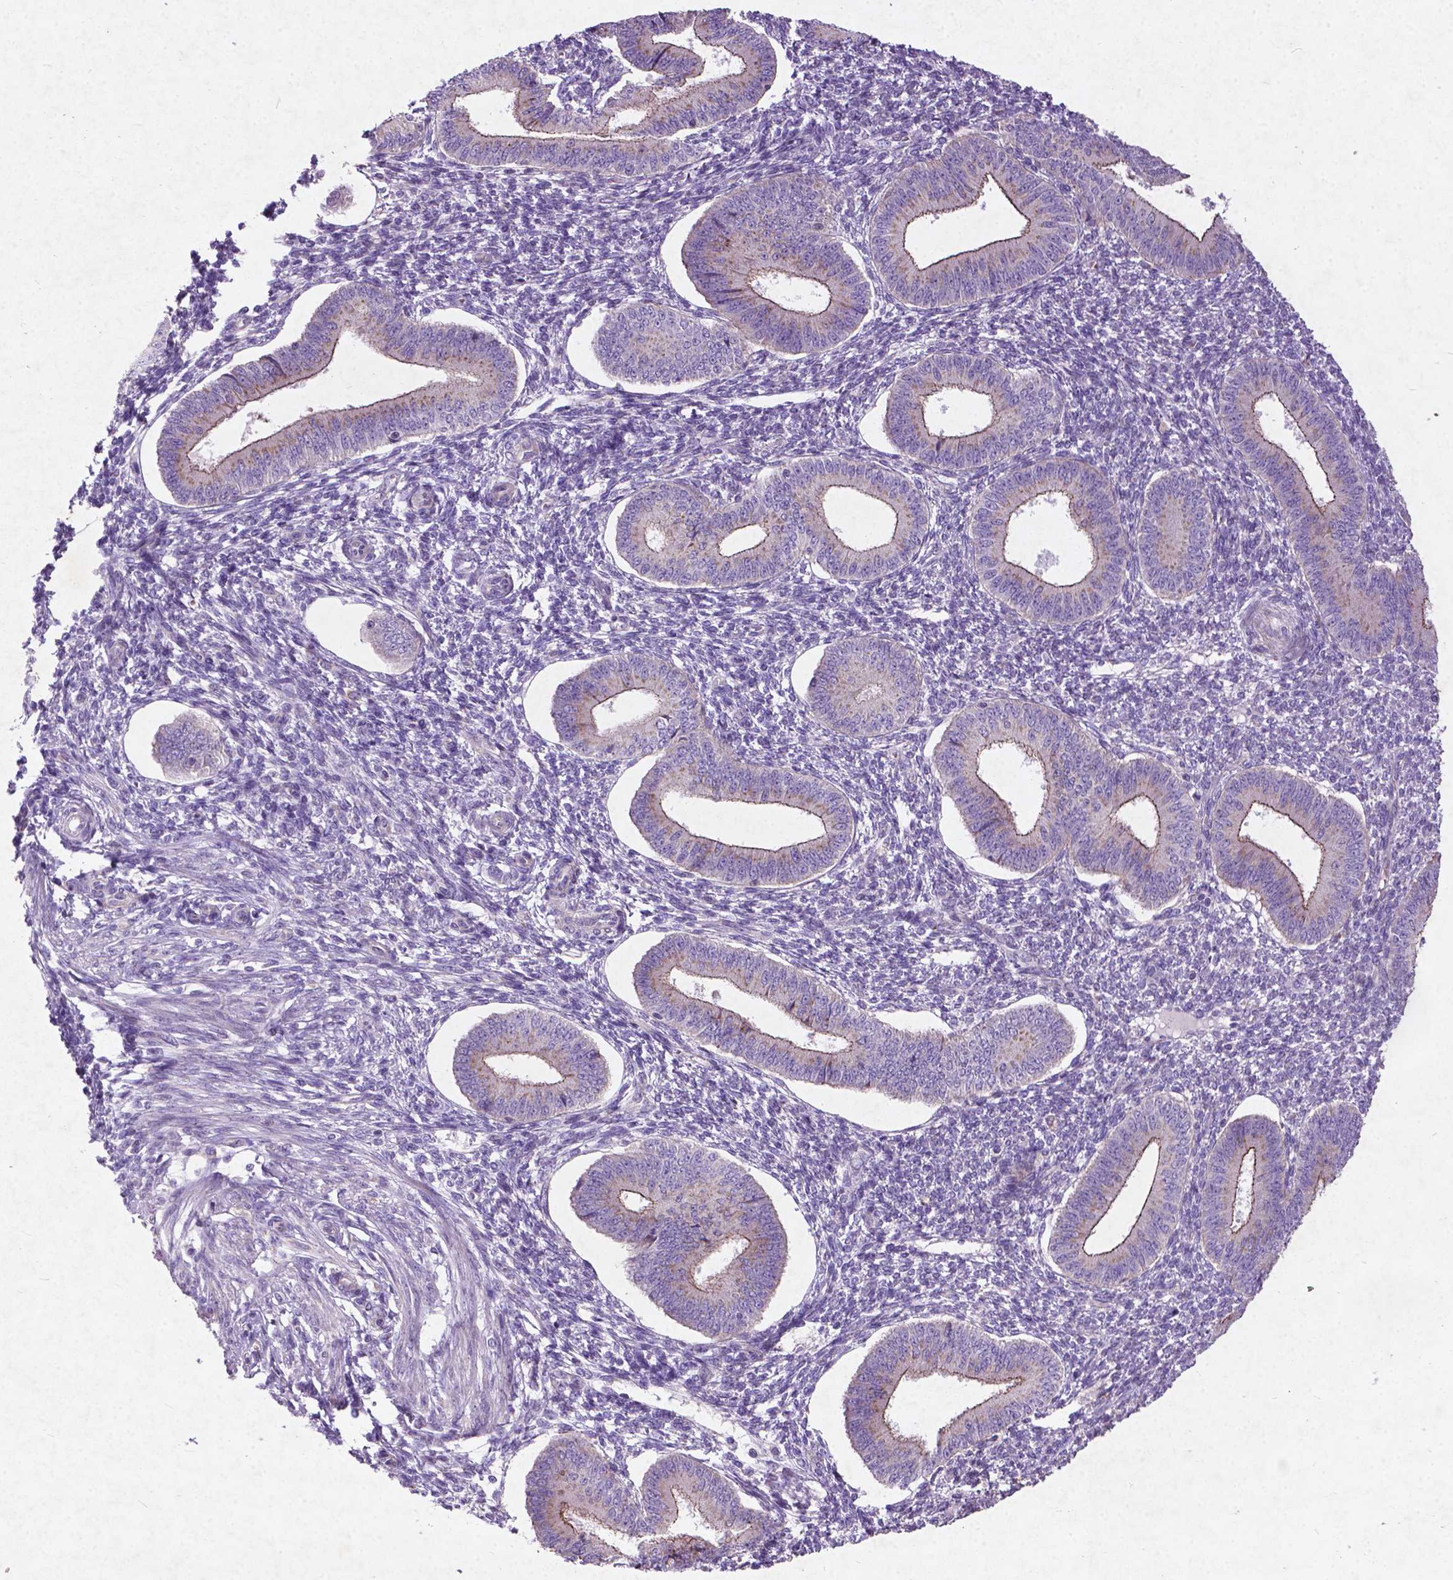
{"staining": {"intensity": "negative", "quantity": "none", "location": "none"}, "tissue": "endometrium", "cell_type": "Cells in endometrial stroma", "image_type": "normal", "snomed": [{"axis": "morphology", "description": "Normal tissue, NOS"}, {"axis": "topography", "description": "Endometrium"}], "caption": "Immunohistochemical staining of normal endometrium displays no significant staining in cells in endometrial stroma. The staining was performed using DAB to visualize the protein expression in brown, while the nuclei were stained in blue with hematoxylin (Magnification: 20x).", "gene": "ATG4D", "patient": {"sex": "female", "age": 42}}